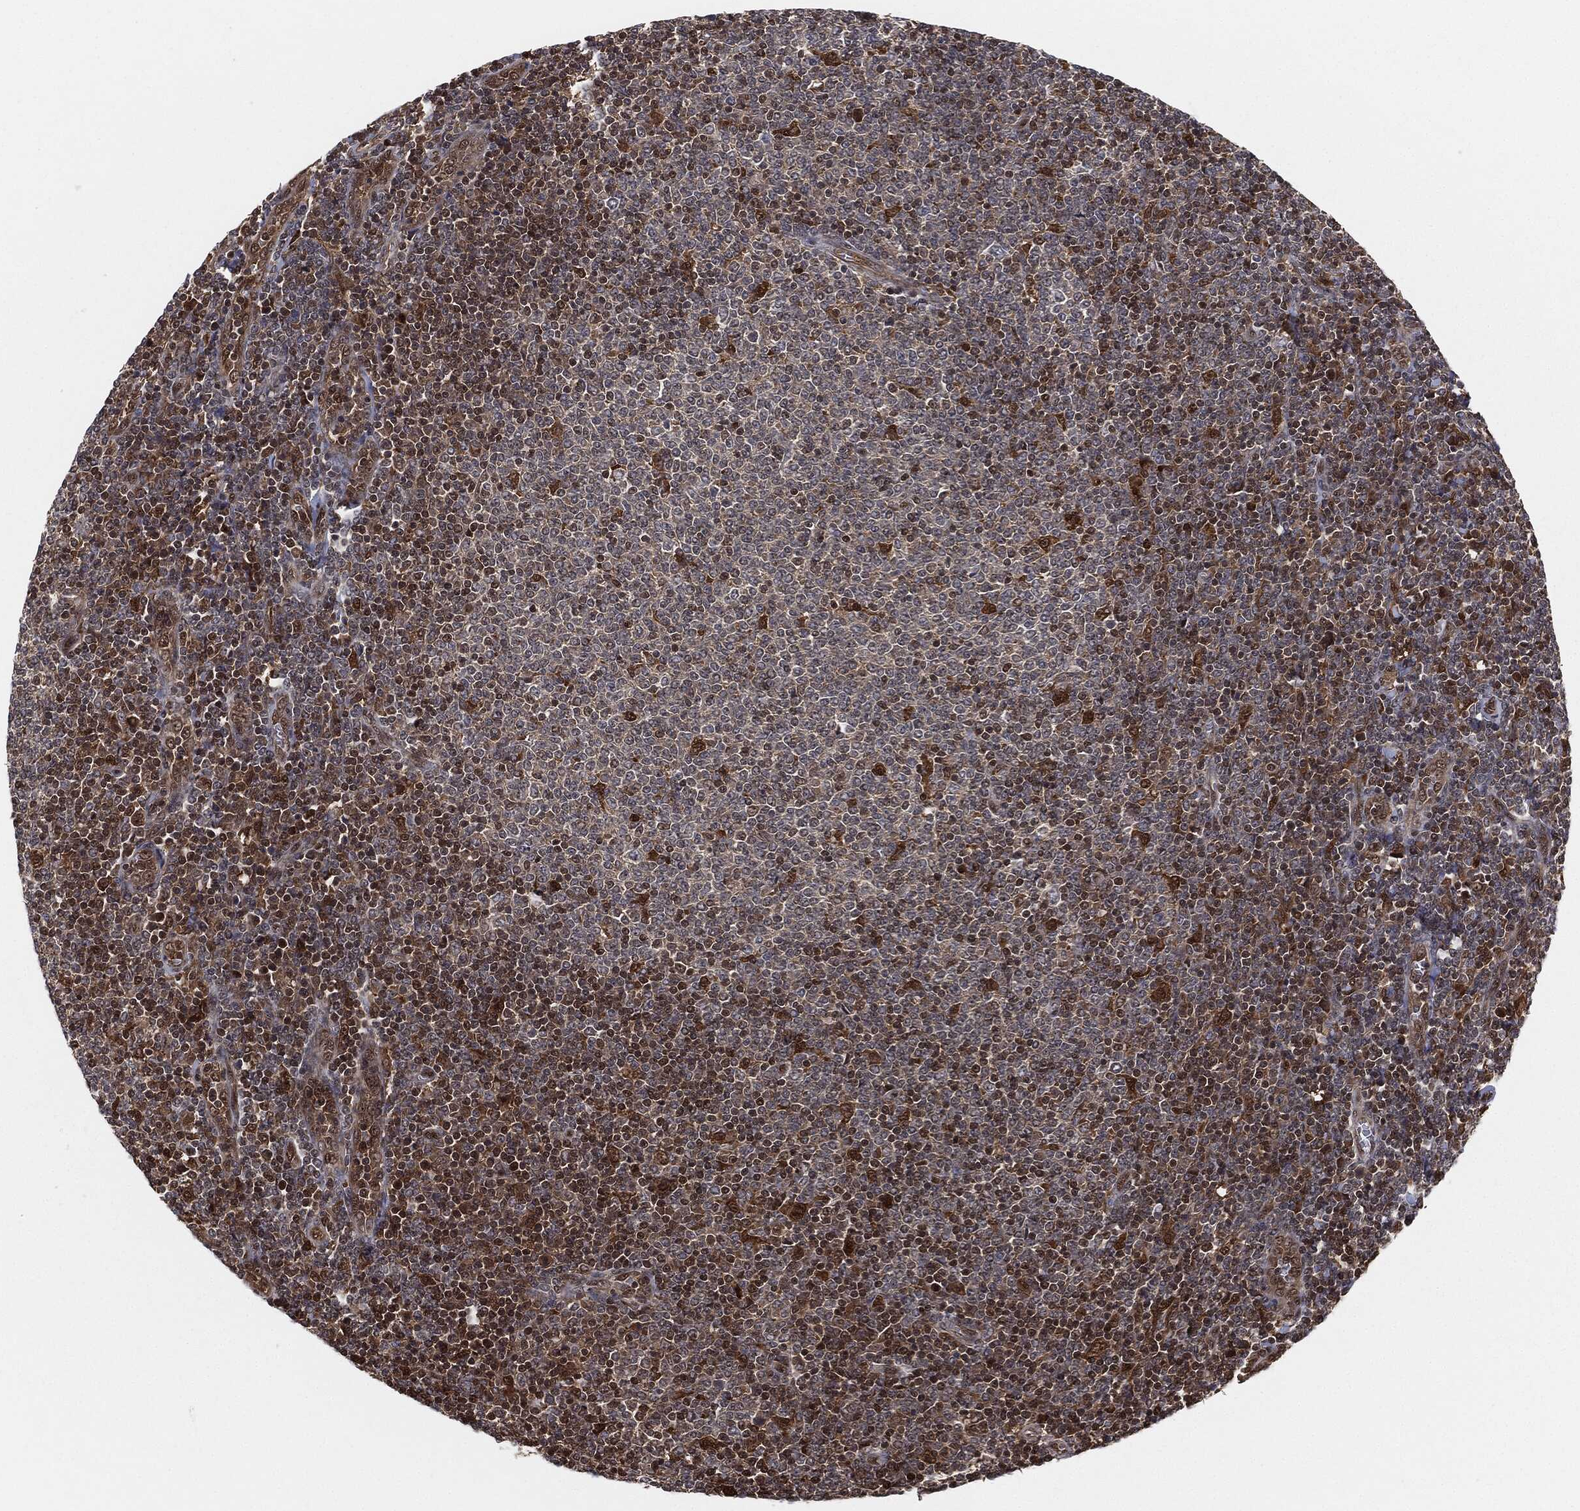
{"staining": {"intensity": "negative", "quantity": "none", "location": "none"}, "tissue": "lymphoma", "cell_type": "Tumor cells", "image_type": "cancer", "snomed": [{"axis": "morphology", "description": "Malignant lymphoma, non-Hodgkin's type, Low grade"}, {"axis": "topography", "description": "Lymph node"}], "caption": "Tumor cells show no significant expression in malignant lymphoma, non-Hodgkin's type (low-grade). Nuclei are stained in blue.", "gene": "CAPRIN2", "patient": {"sex": "male", "age": 52}}